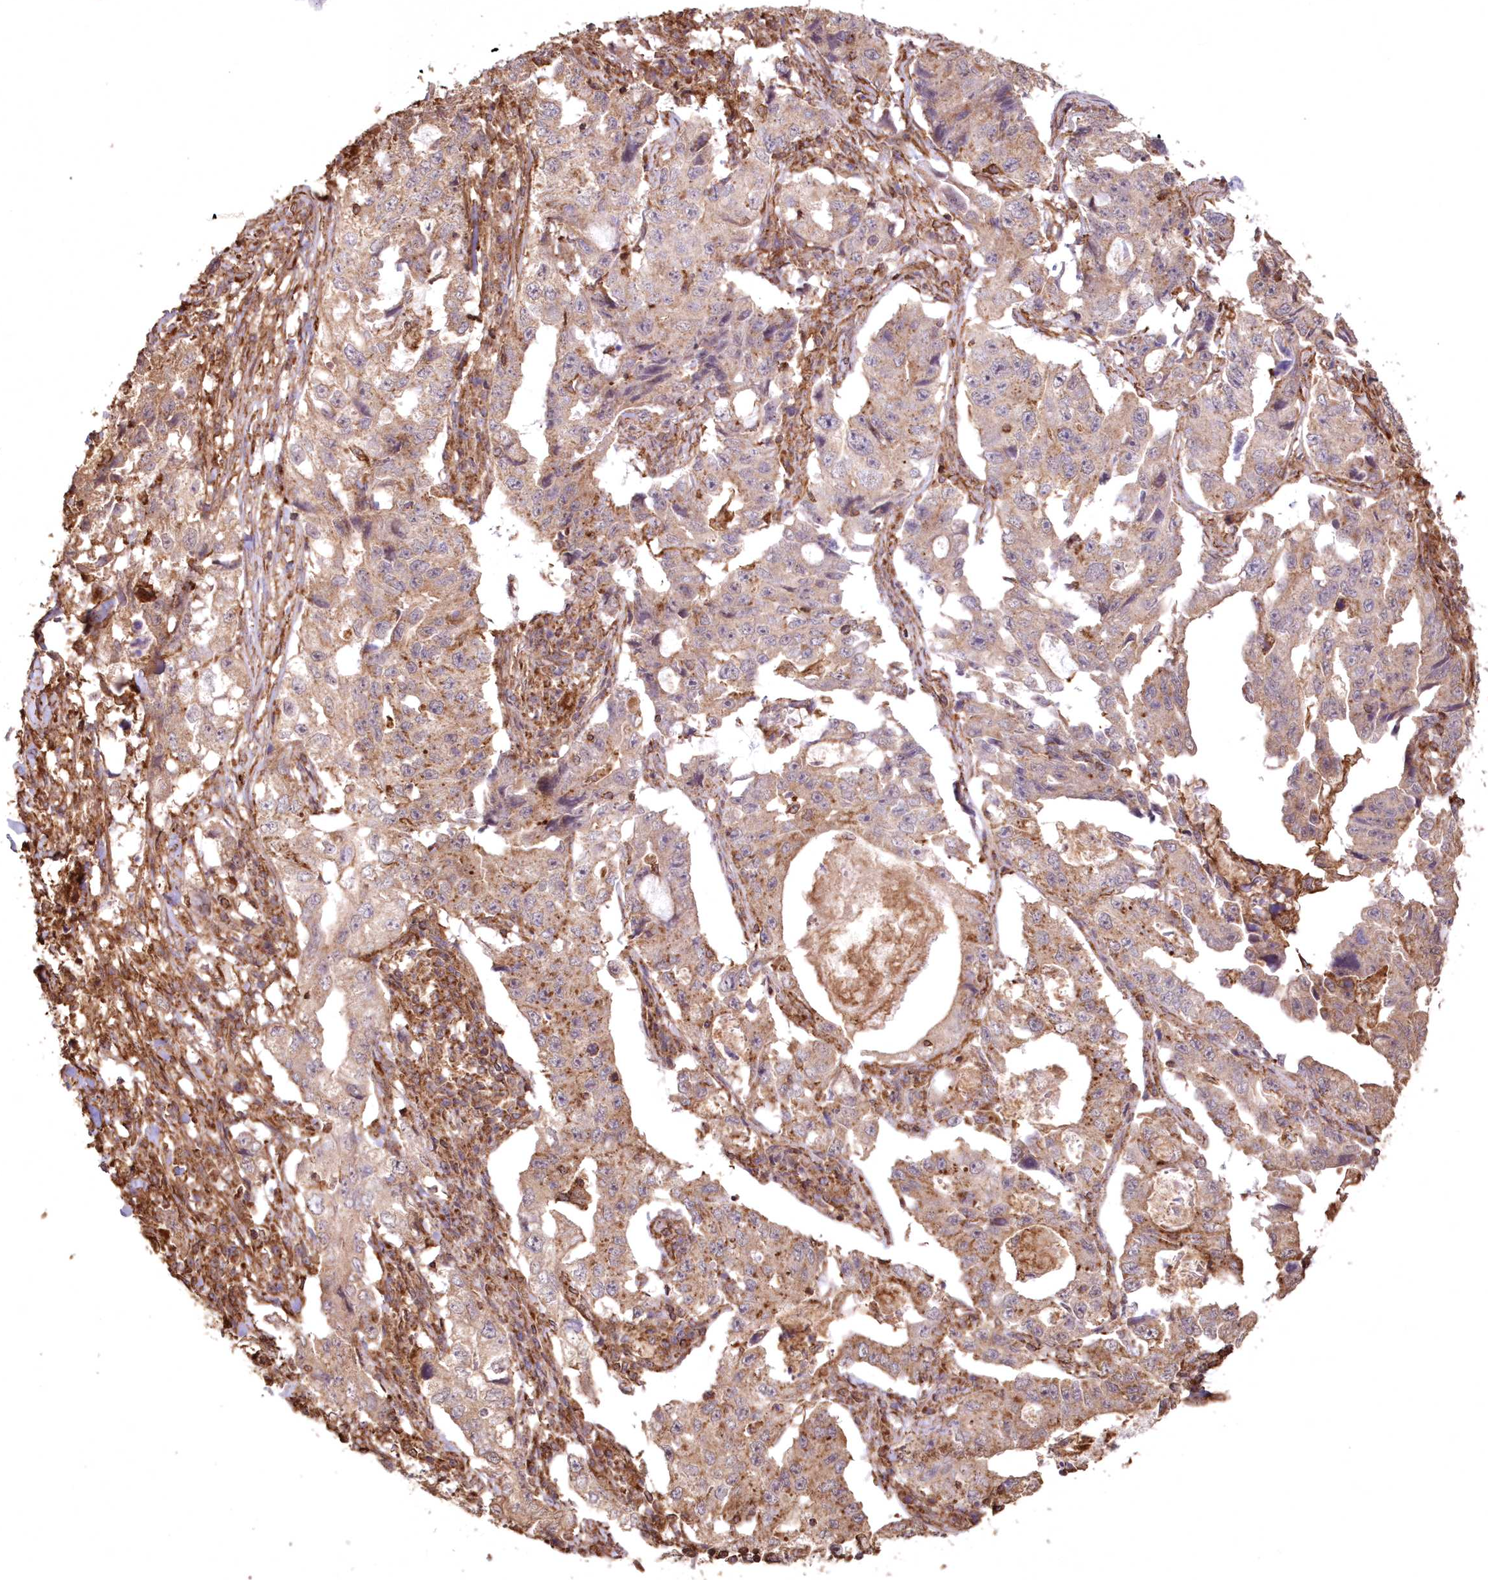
{"staining": {"intensity": "moderate", "quantity": ">75%", "location": "cytoplasmic/membranous"}, "tissue": "lung cancer", "cell_type": "Tumor cells", "image_type": "cancer", "snomed": [{"axis": "morphology", "description": "Adenocarcinoma, NOS"}, {"axis": "topography", "description": "Lung"}], "caption": "Immunohistochemical staining of human adenocarcinoma (lung) demonstrates medium levels of moderate cytoplasmic/membranous protein expression in about >75% of tumor cells.", "gene": "TMEM139", "patient": {"sex": "female", "age": 51}}